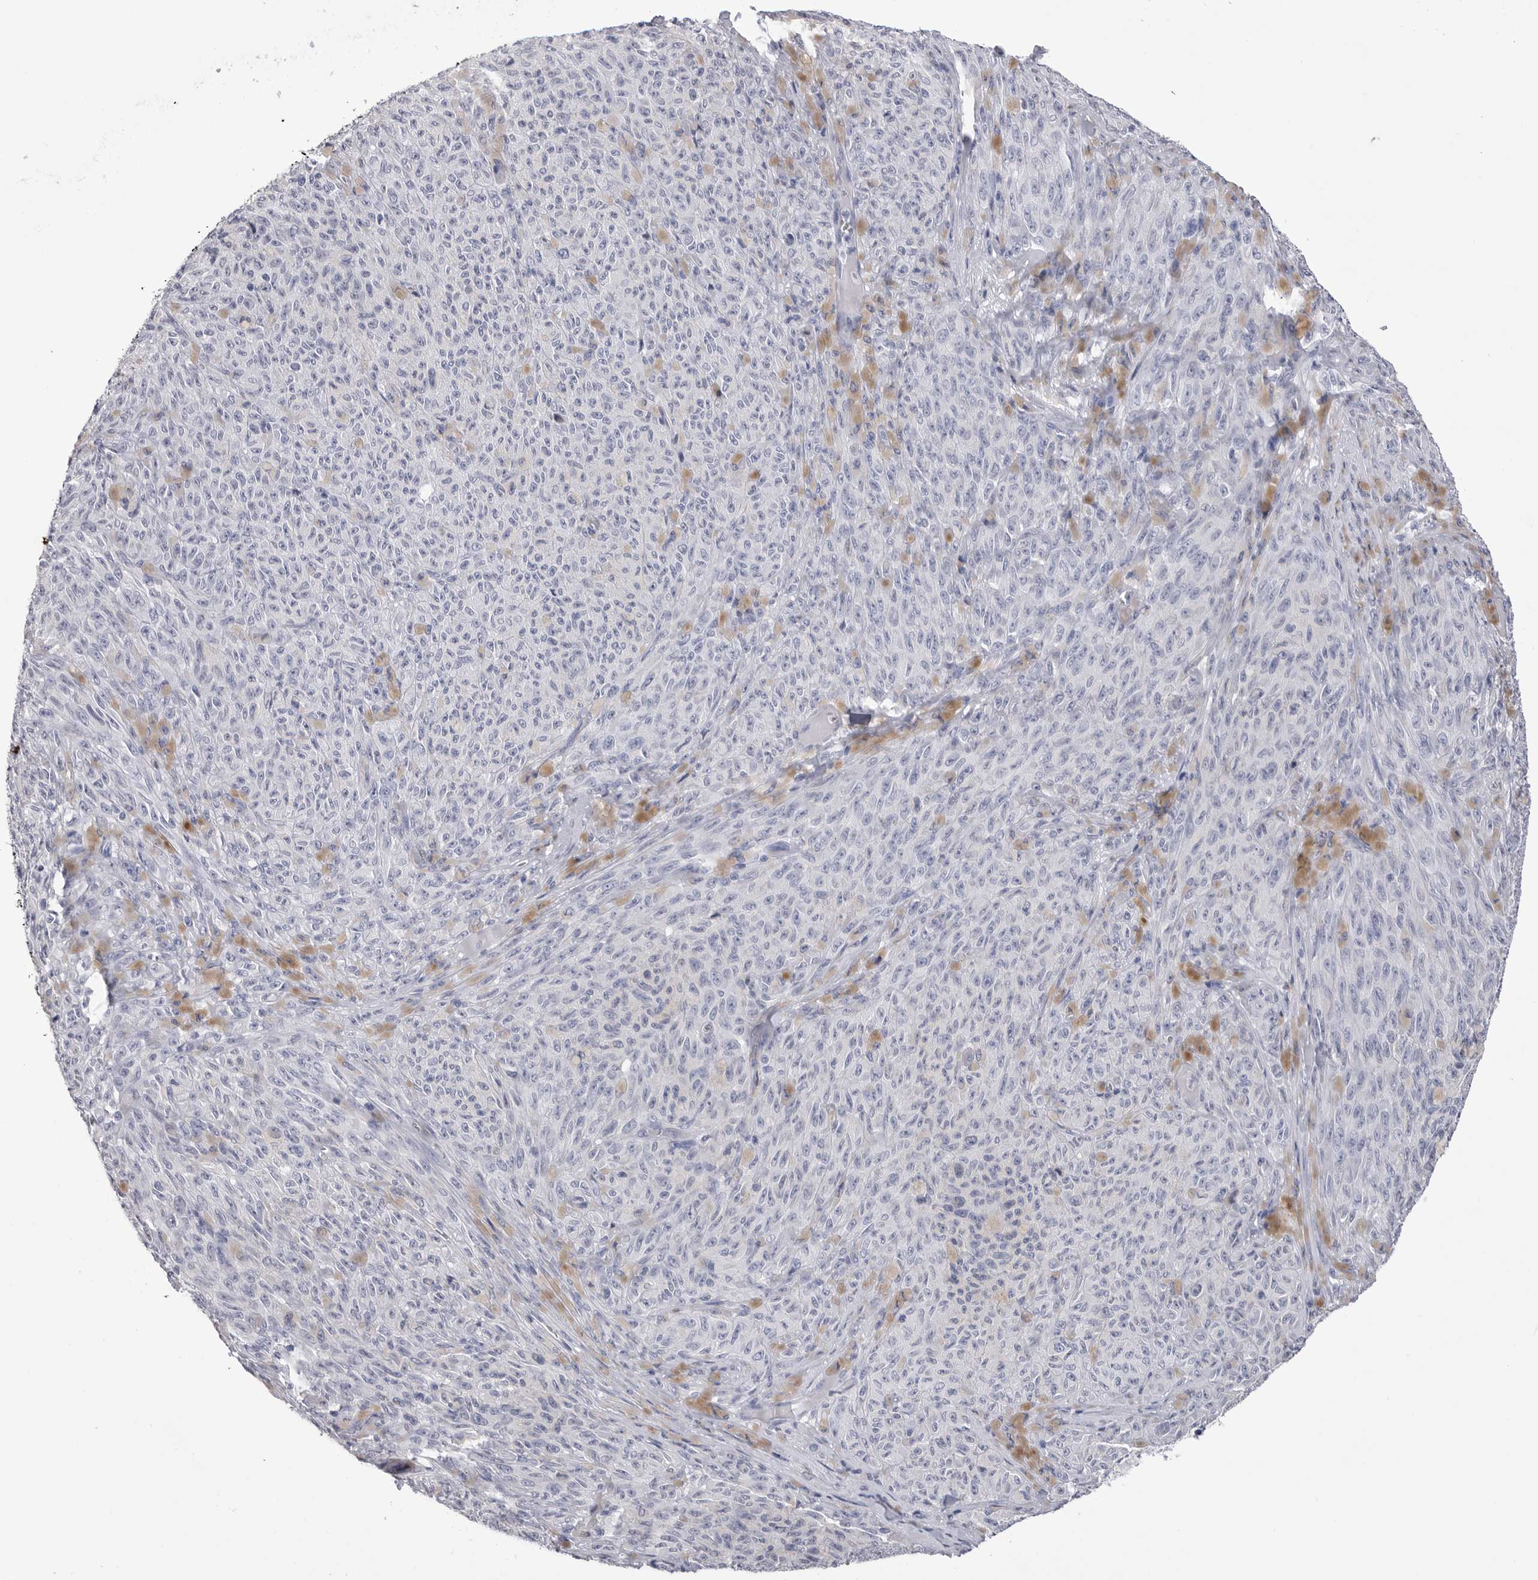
{"staining": {"intensity": "negative", "quantity": "none", "location": "none"}, "tissue": "melanoma", "cell_type": "Tumor cells", "image_type": "cancer", "snomed": [{"axis": "morphology", "description": "Malignant melanoma, NOS"}, {"axis": "topography", "description": "Skin"}], "caption": "Immunohistochemistry (IHC) histopathology image of neoplastic tissue: human malignant melanoma stained with DAB exhibits no significant protein positivity in tumor cells. (Stains: DAB (3,3'-diaminobenzidine) immunohistochemistry with hematoxylin counter stain, Microscopy: brightfield microscopy at high magnification).", "gene": "DLGAP3", "patient": {"sex": "female", "age": 82}}